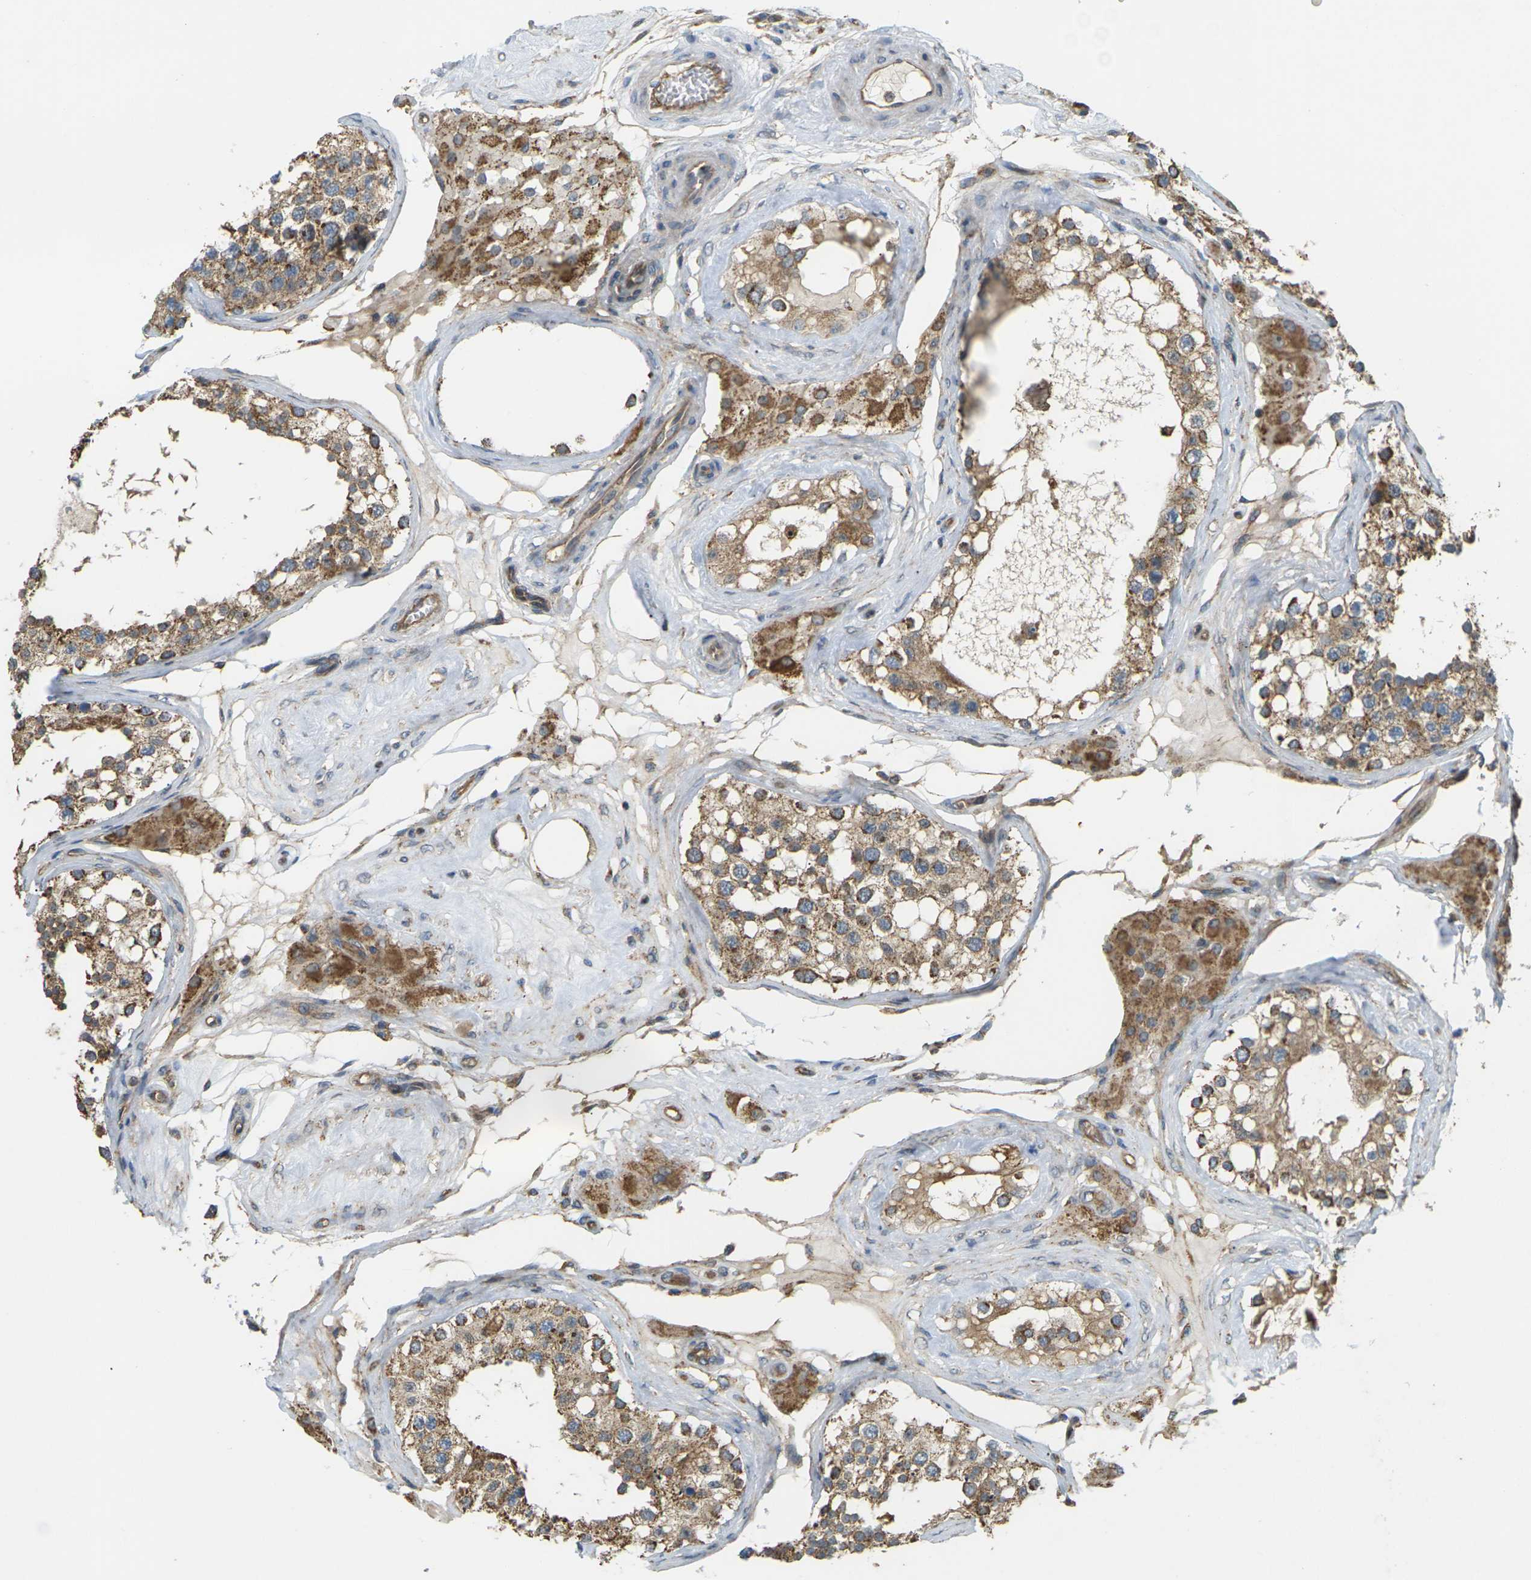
{"staining": {"intensity": "moderate", "quantity": ">75%", "location": "cytoplasmic/membranous"}, "tissue": "testis", "cell_type": "Cells in seminiferous ducts", "image_type": "normal", "snomed": [{"axis": "morphology", "description": "Normal tissue, NOS"}, {"axis": "topography", "description": "Testis"}], "caption": "IHC staining of benign testis, which displays medium levels of moderate cytoplasmic/membranous expression in about >75% of cells in seminiferous ducts indicating moderate cytoplasmic/membranous protein staining. The staining was performed using DAB (brown) for protein detection and nuclei were counterstained in hematoxylin (blue).", "gene": "KSR1", "patient": {"sex": "male", "age": 68}}